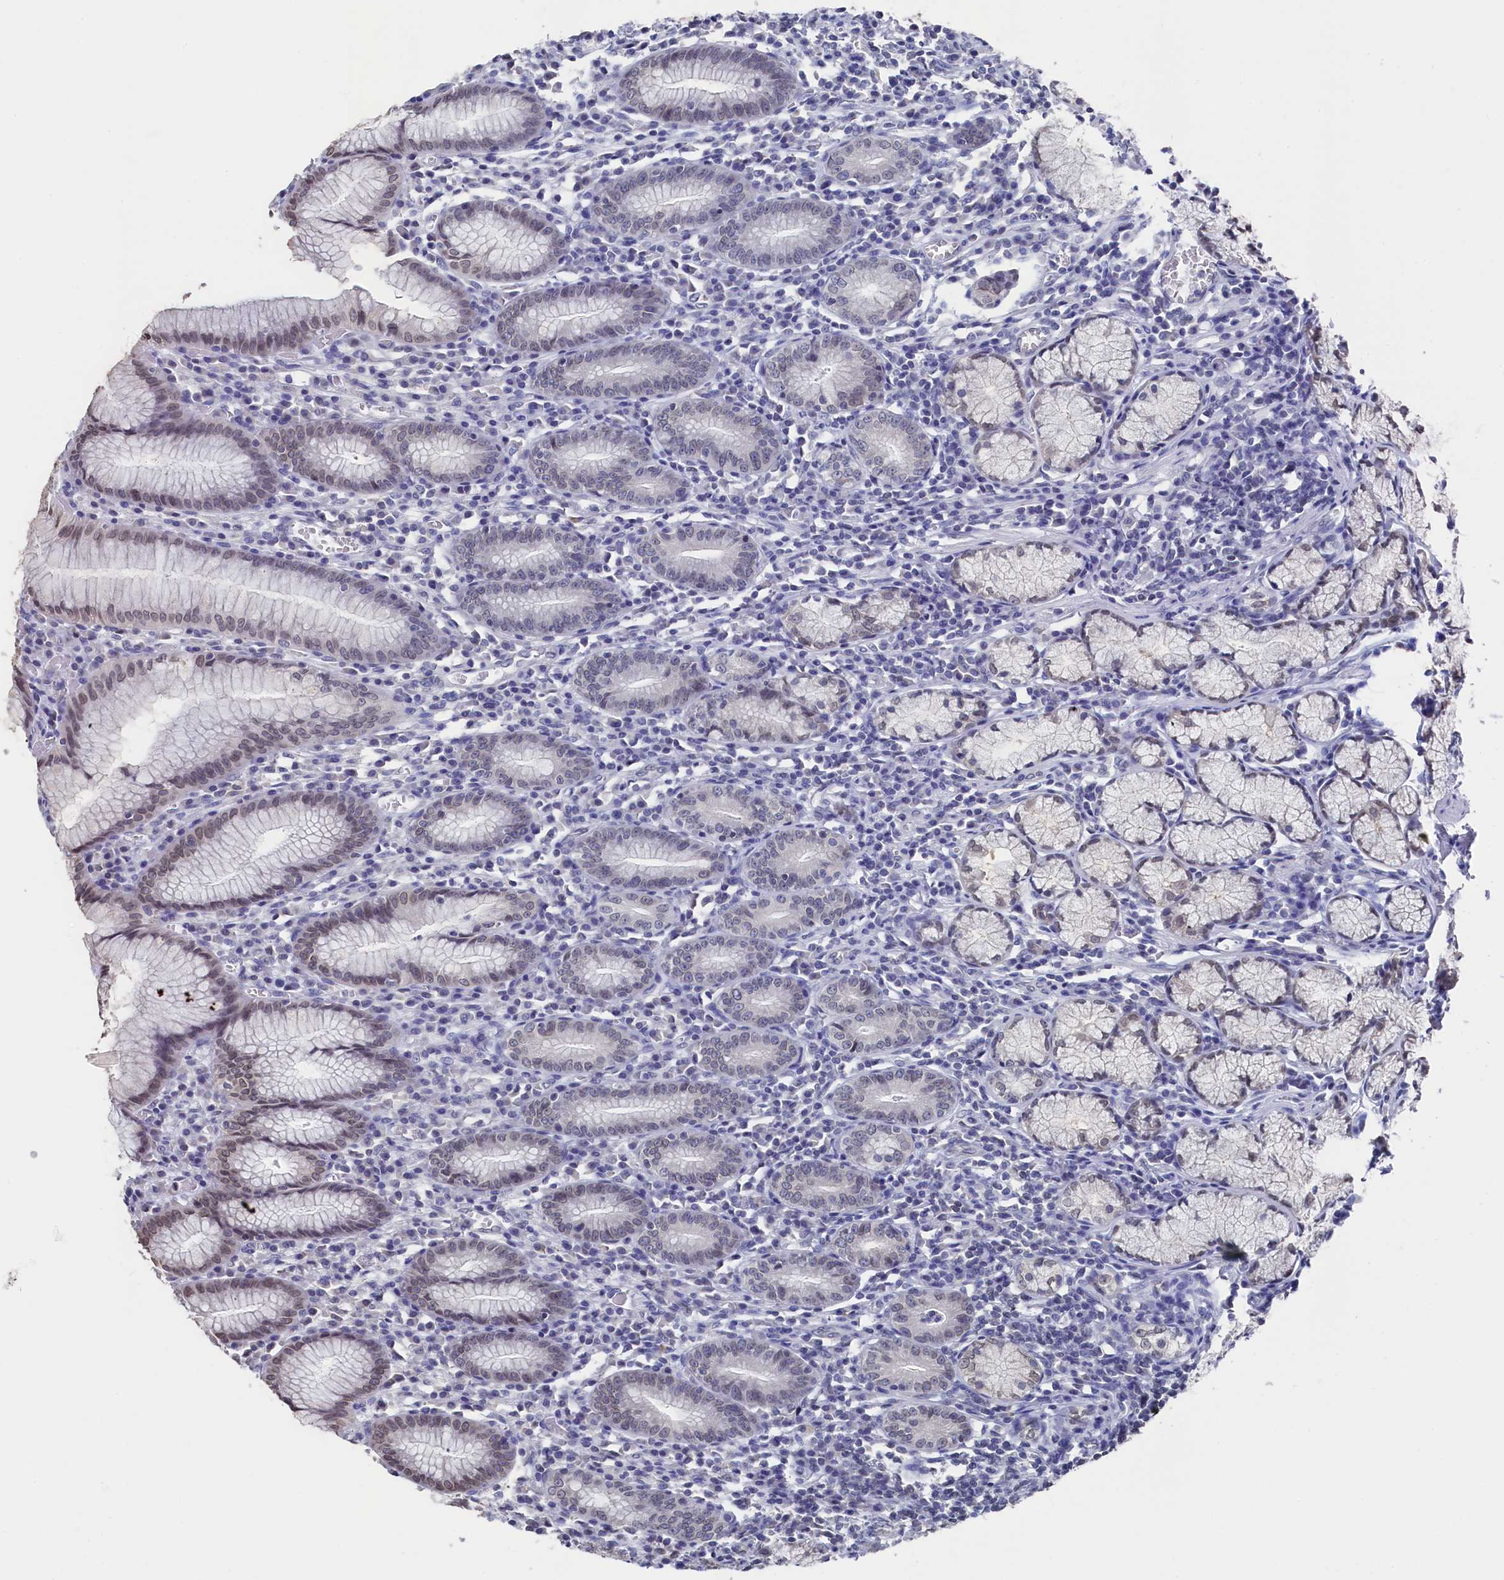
{"staining": {"intensity": "weak", "quantity": "25%-75%", "location": "nuclear"}, "tissue": "stomach", "cell_type": "Glandular cells", "image_type": "normal", "snomed": [{"axis": "morphology", "description": "Normal tissue, NOS"}, {"axis": "topography", "description": "Stomach"}], "caption": "Stomach stained with DAB IHC demonstrates low levels of weak nuclear expression in approximately 25%-75% of glandular cells.", "gene": "C11orf54", "patient": {"sex": "male", "age": 55}}